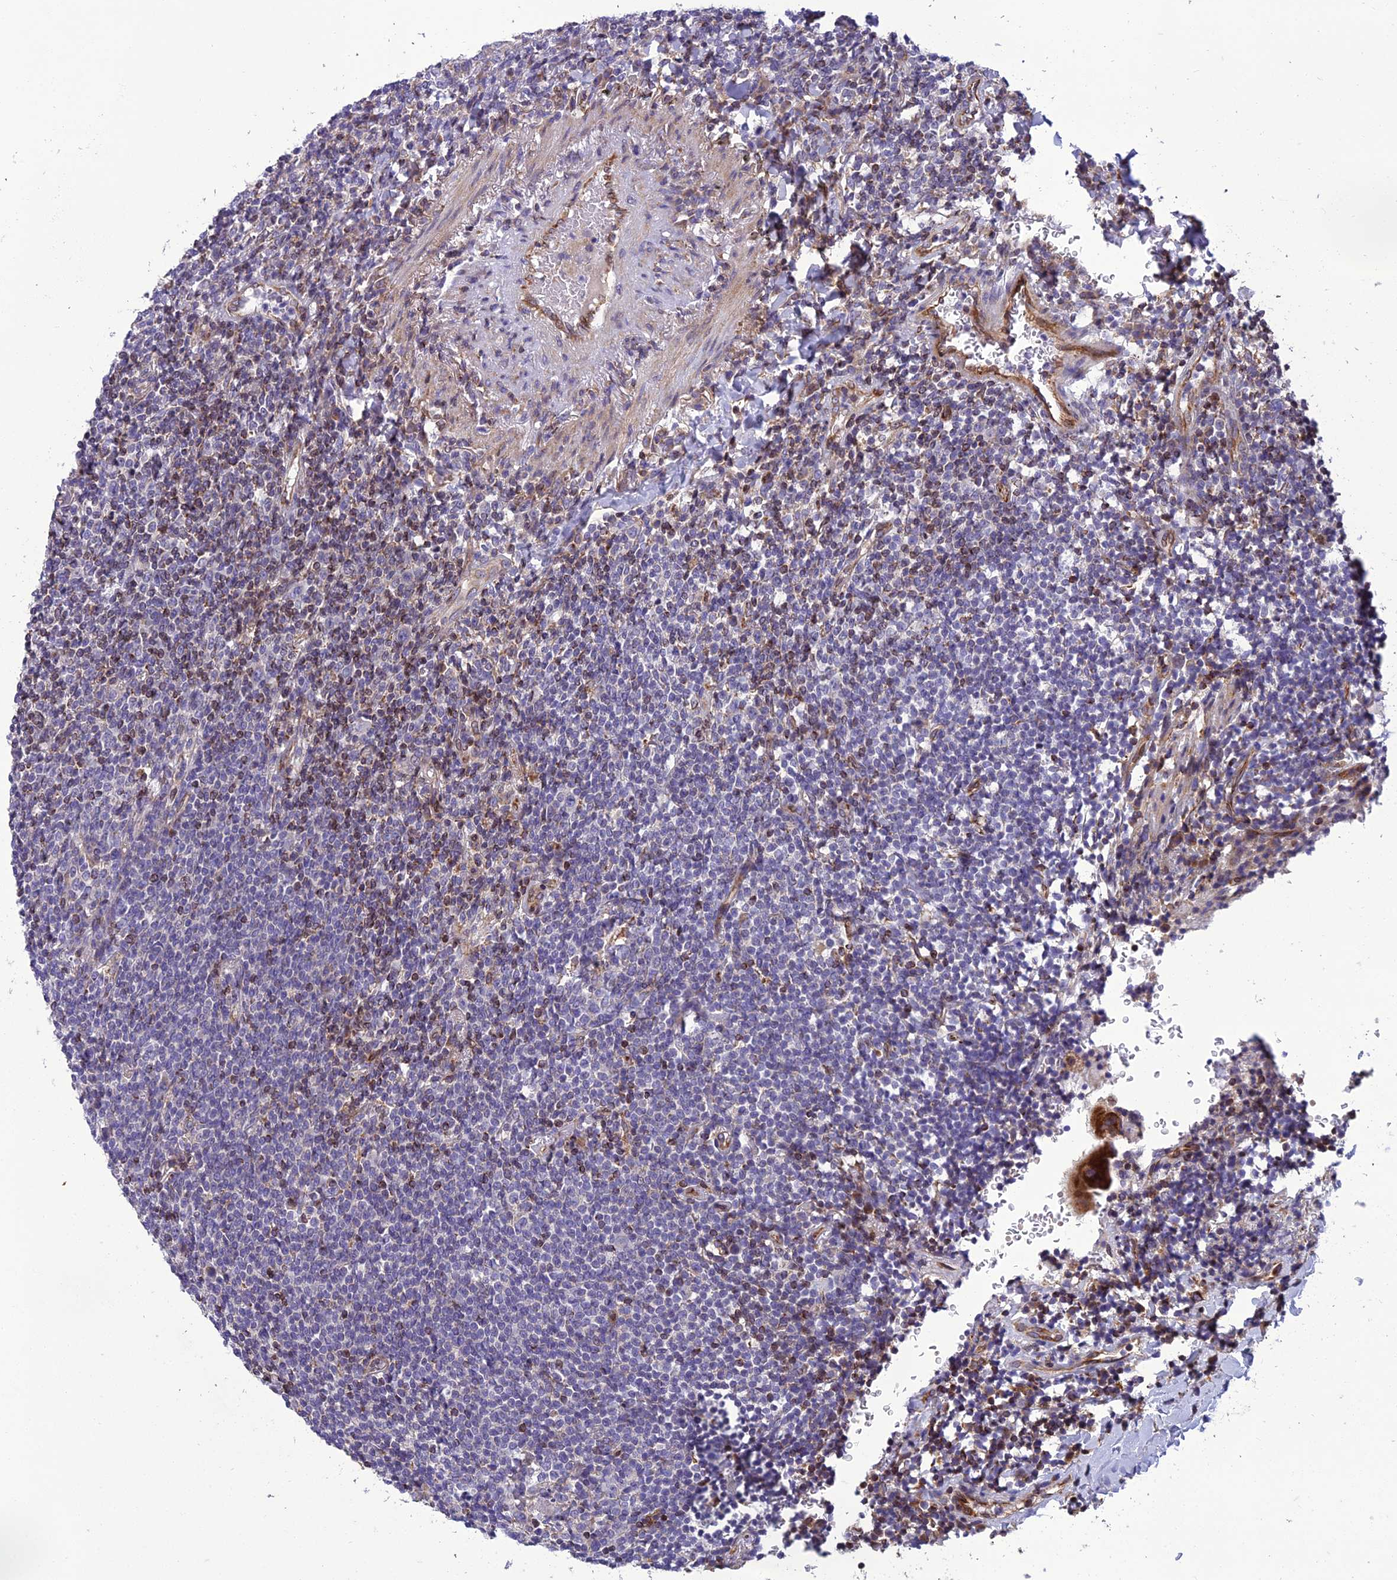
{"staining": {"intensity": "negative", "quantity": "none", "location": "none"}, "tissue": "lymphoma", "cell_type": "Tumor cells", "image_type": "cancer", "snomed": [{"axis": "morphology", "description": "Malignant lymphoma, non-Hodgkin's type, Low grade"}, {"axis": "topography", "description": "Lung"}], "caption": "Tumor cells are negative for protein expression in human malignant lymphoma, non-Hodgkin's type (low-grade). Nuclei are stained in blue.", "gene": "GIMAP1", "patient": {"sex": "female", "age": 71}}